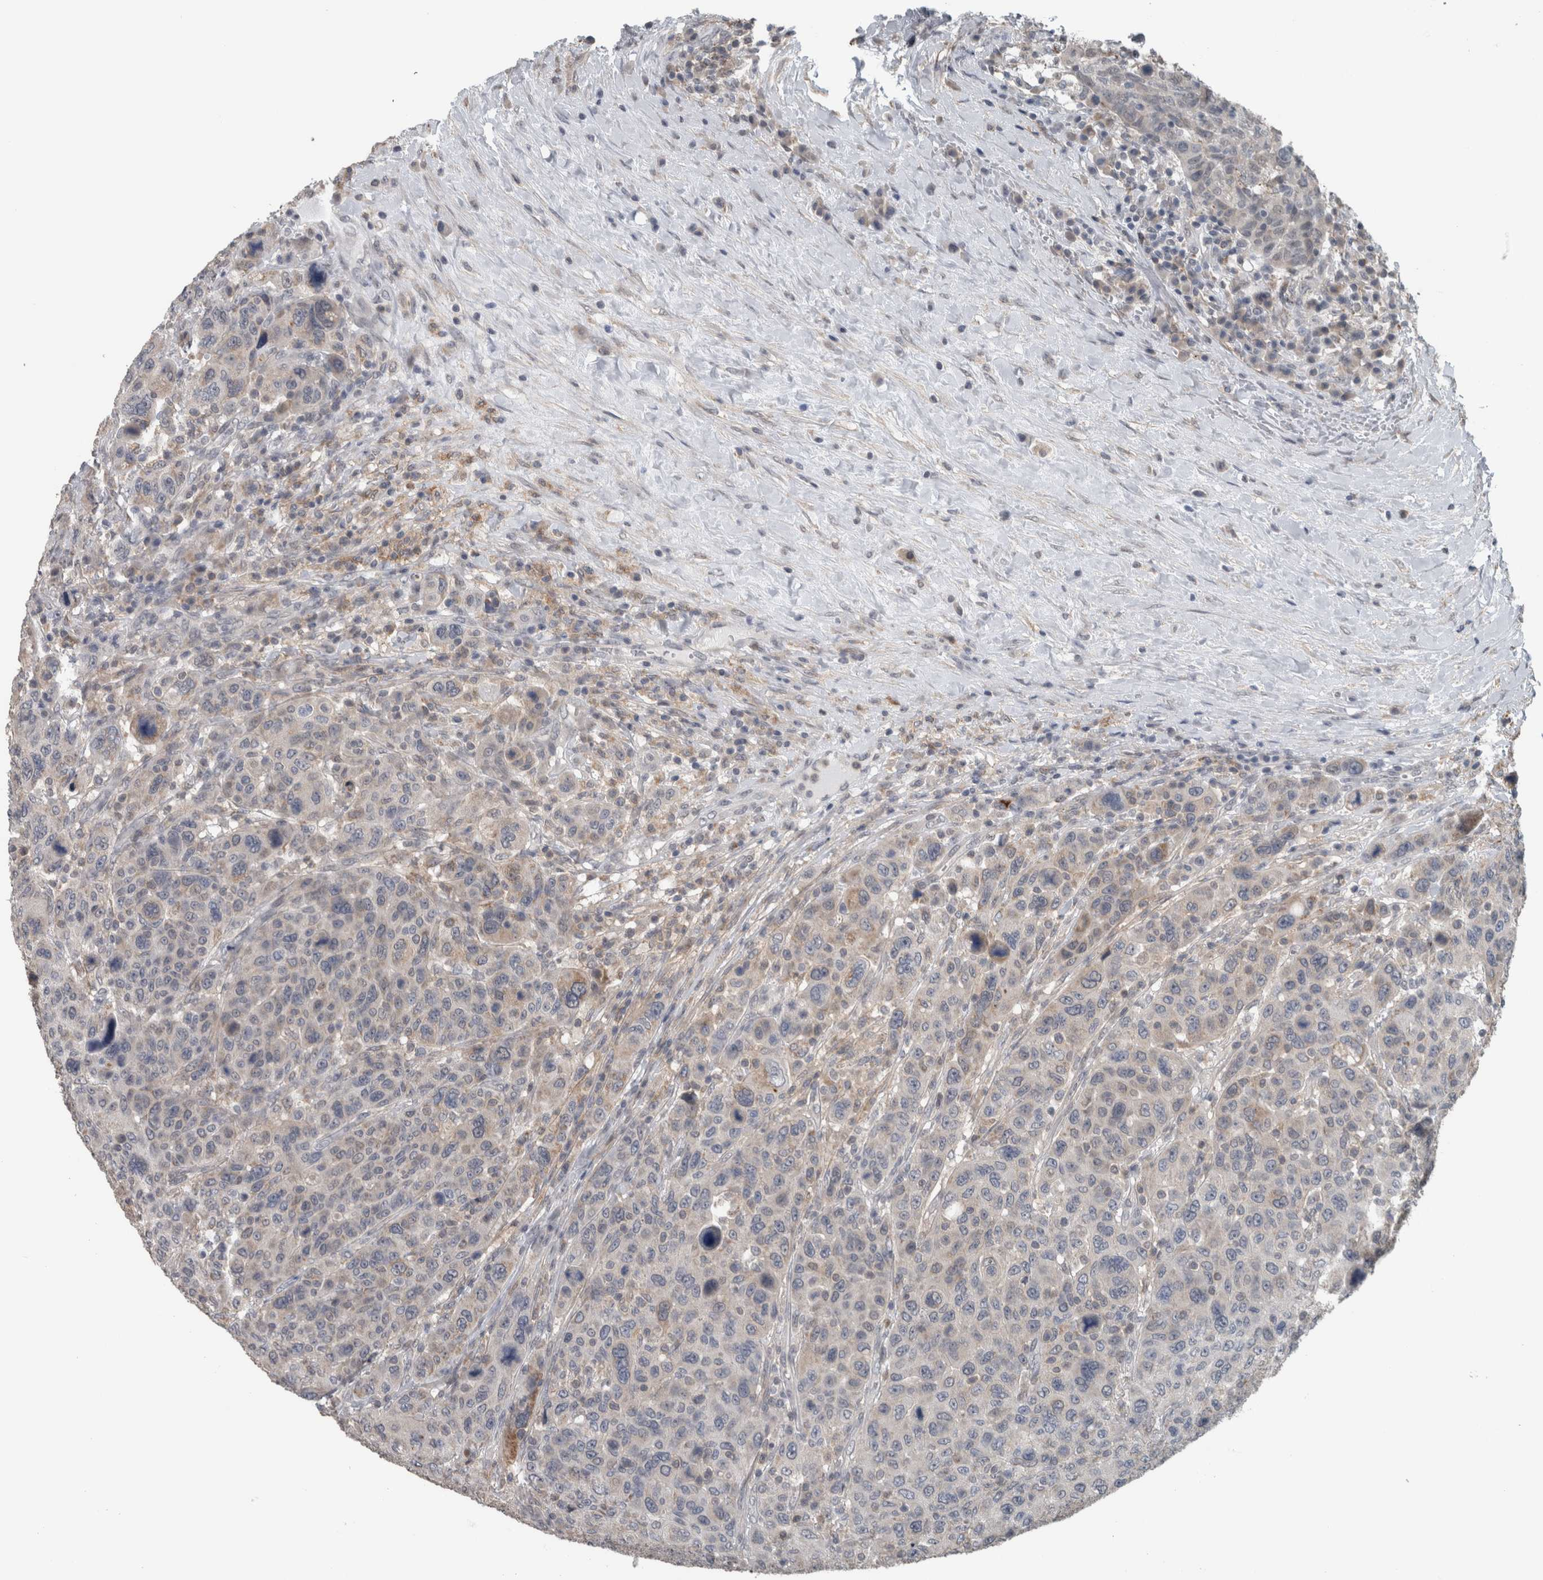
{"staining": {"intensity": "weak", "quantity": "25%-75%", "location": "cytoplasmic/membranous"}, "tissue": "breast cancer", "cell_type": "Tumor cells", "image_type": "cancer", "snomed": [{"axis": "morphology", "description": "Duct carcinoma"}, {"axis": "topography", "description": "Breast"}], "caption": "Immunohistochemistry of human breast cancer (intraductal carcinoma) demonstrates low levels of weak cytoplasmic/membranous positivity in approximately 25%-75% of tumor cells.", "gene": "ACSF2", "patient": {"sex": "female", "age": 37}}